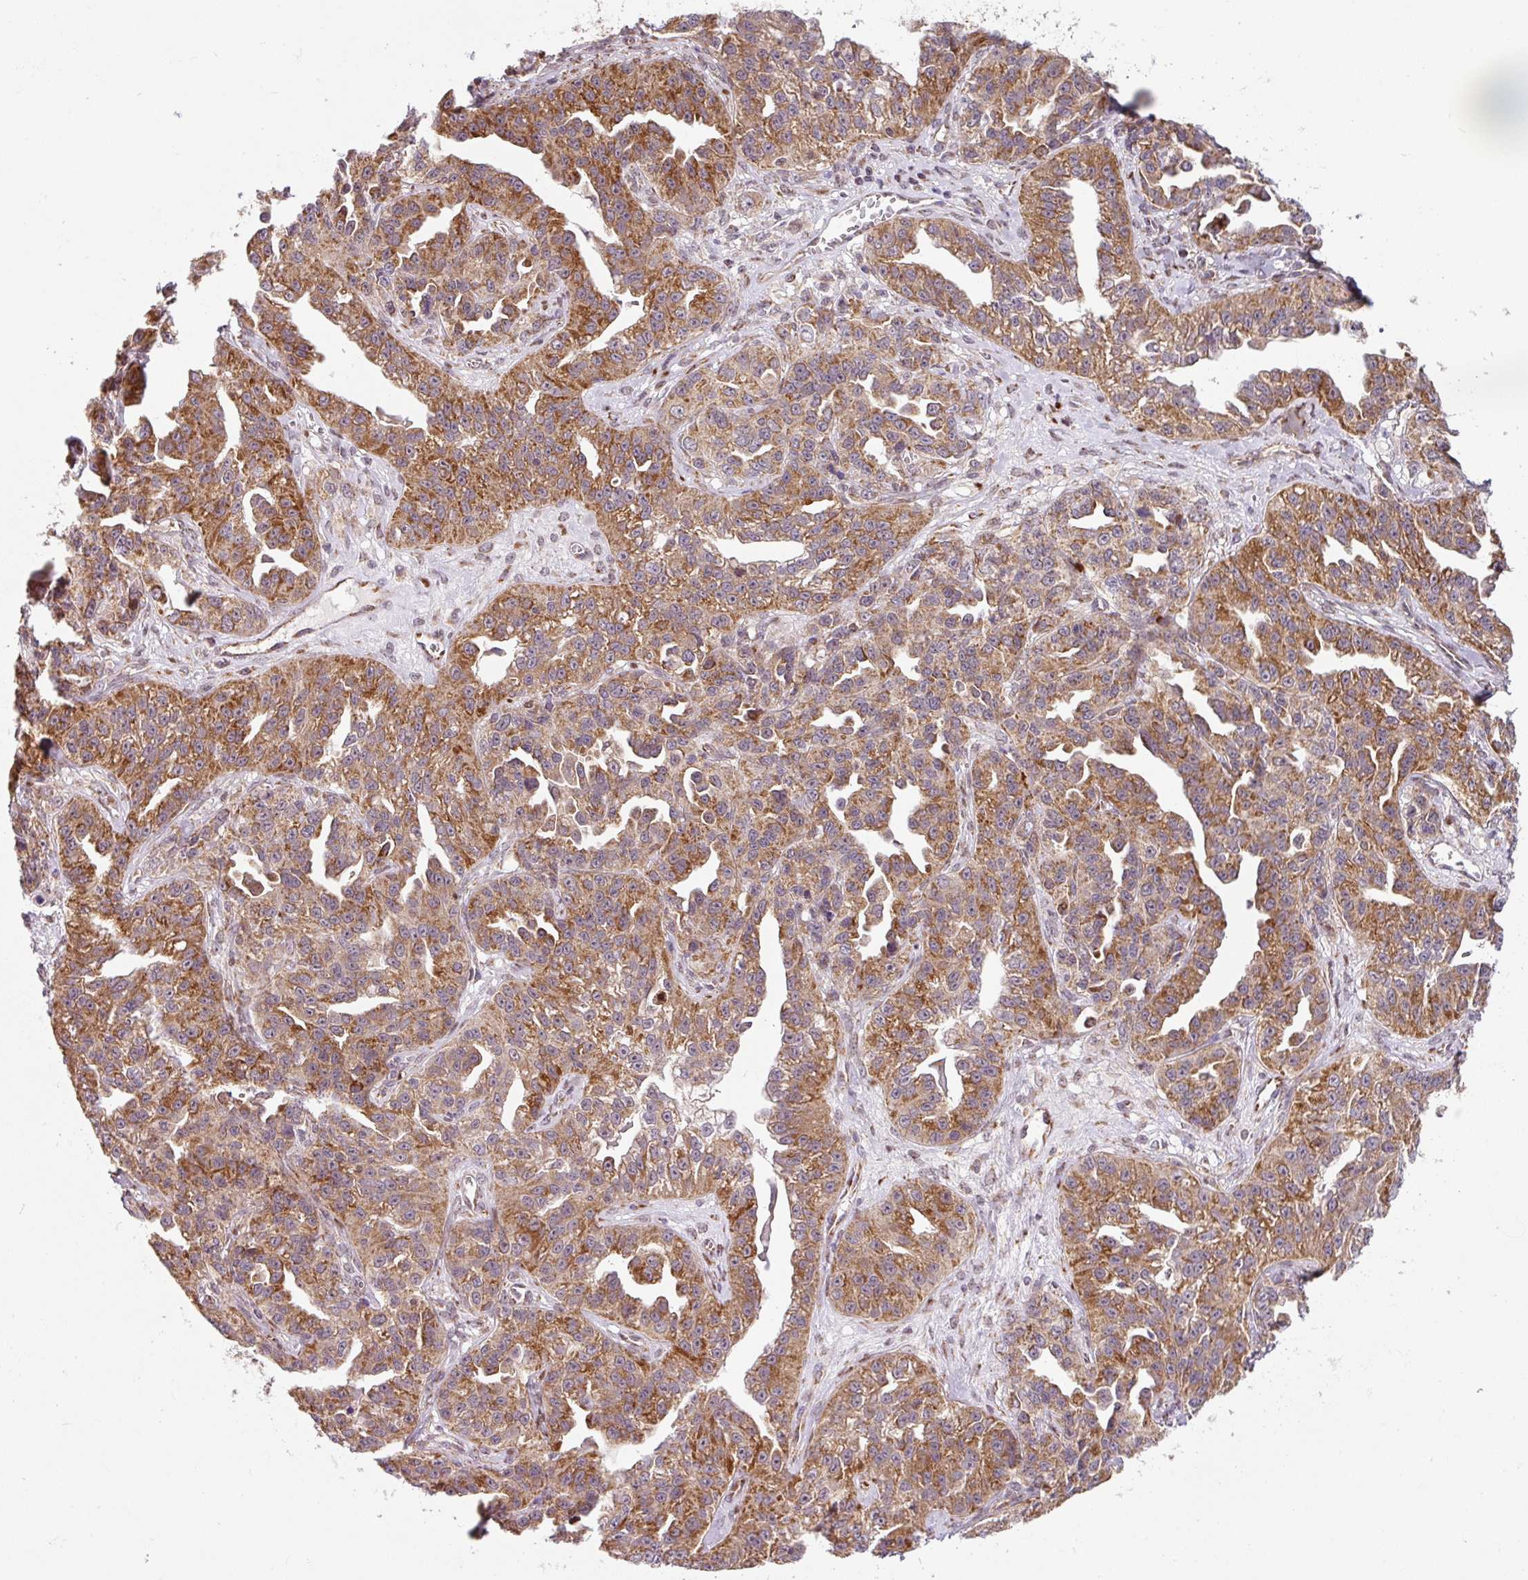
{"staining": {"intensity": "moderate", "quantity": ">75%", "location": "cytoplasmic/membranous"}, "tissue": "ovarian cancer", "cell_type": "Tumor cells", "image_type": "cancer", "snomed": [{"axis": "morphology", "description": "Cystadenocarcinoma, serous, NOS"}, {"axis": "topography", "description": "Ovary"}], "caption": "This is an image of immunohistochemistry staining of serous cystadenocarcinoma (ovarian), which shows moderate expression in the cytoplasmic/membranous of tumor cells.", "gene": "SARS2", "patient": {"sex": "female", "age": 75}}